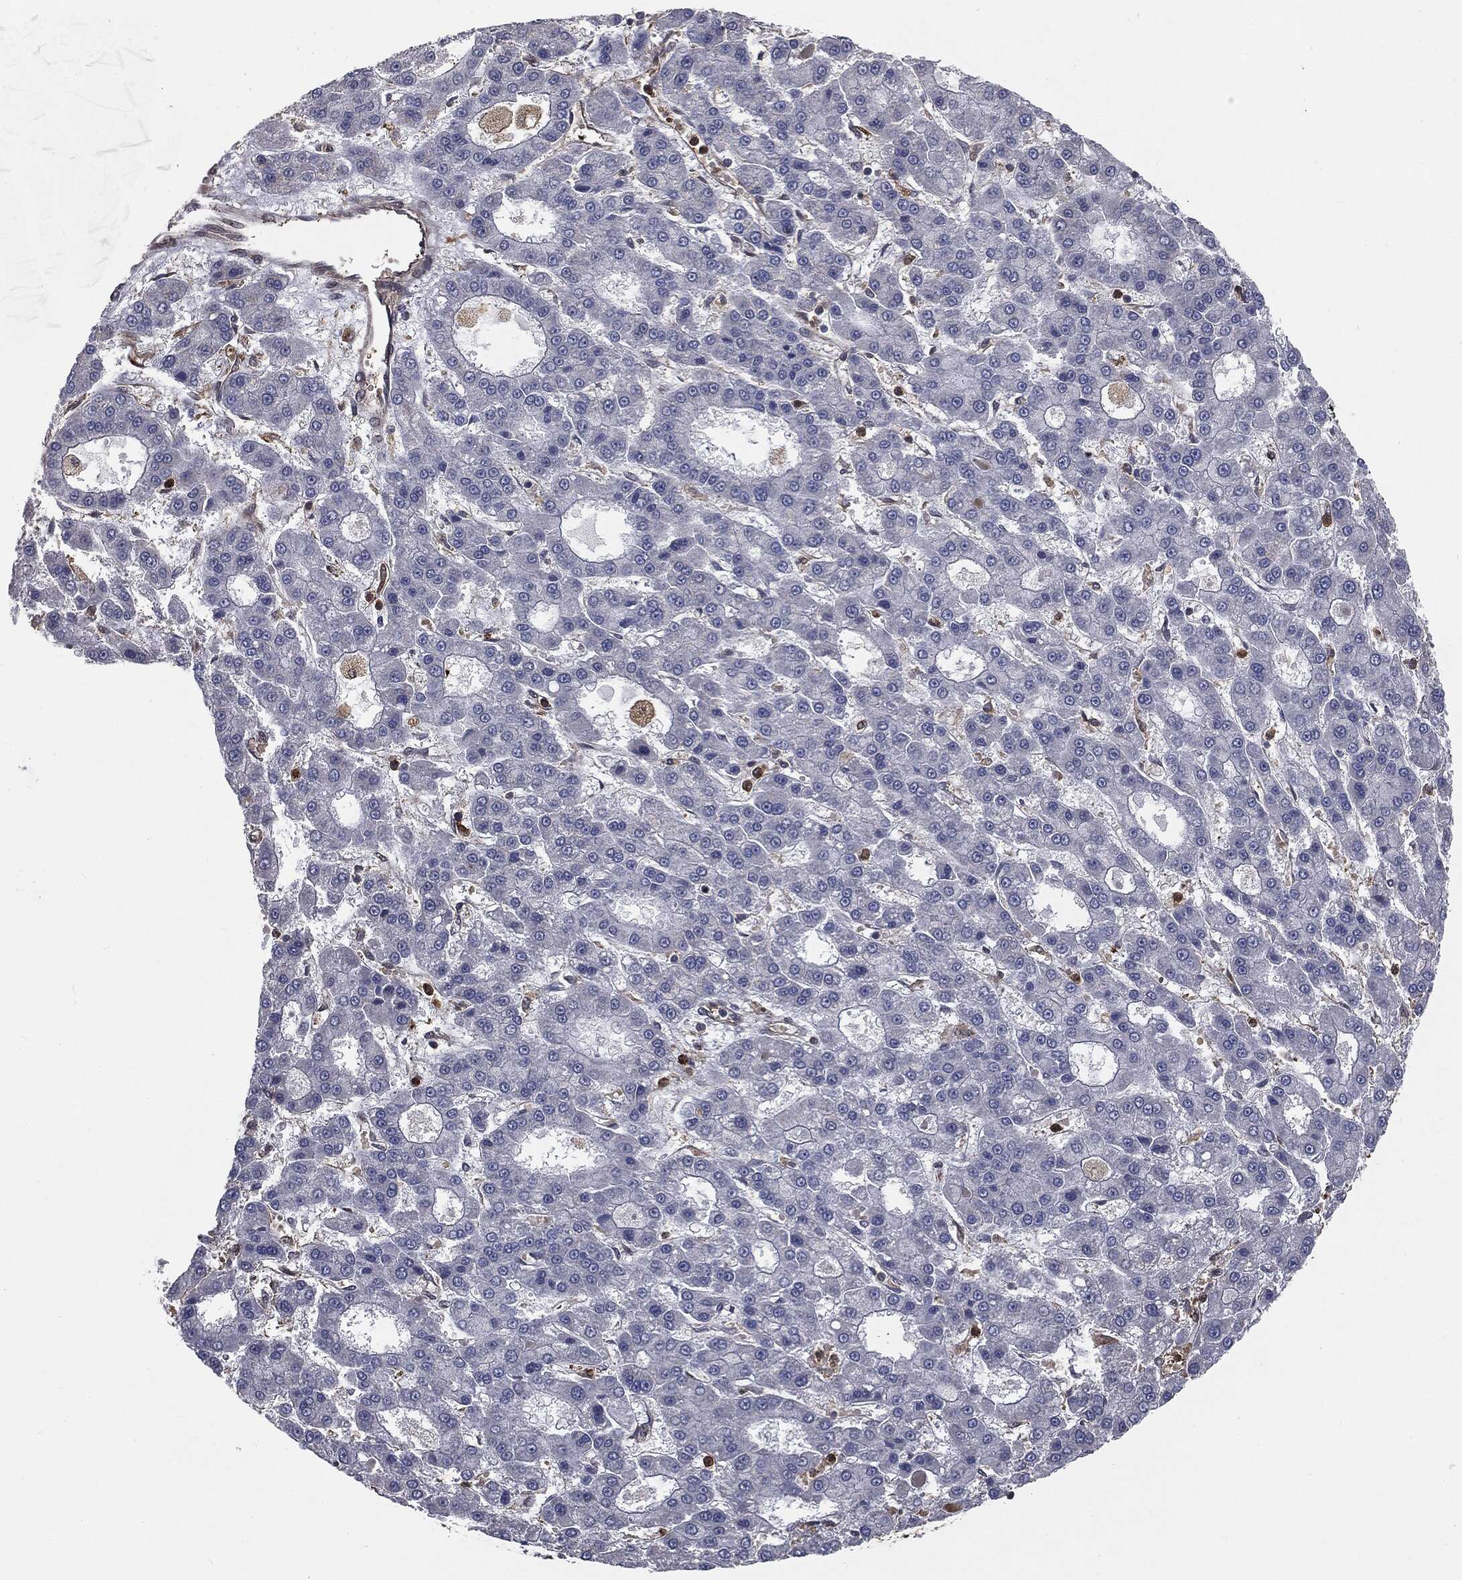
{"staining": {"intensity": "negative", "quantity": "none", "location": "none"}, "tissue": "liver cancer", "cell_type": "Tumor cells", "image_type": "cancer", "snomed": [{"axis": "morphology", "description": "Carcinoma, Hepatocellular, NOS"}, {"axis": "topography", "description": "Liver"}], "caption": "Tumor cells show no significant protein positivity in liver cancer (hepatocellular carcinoma).", "gene": "GNB5", "patient": {"sex": "male", "age": 70}}